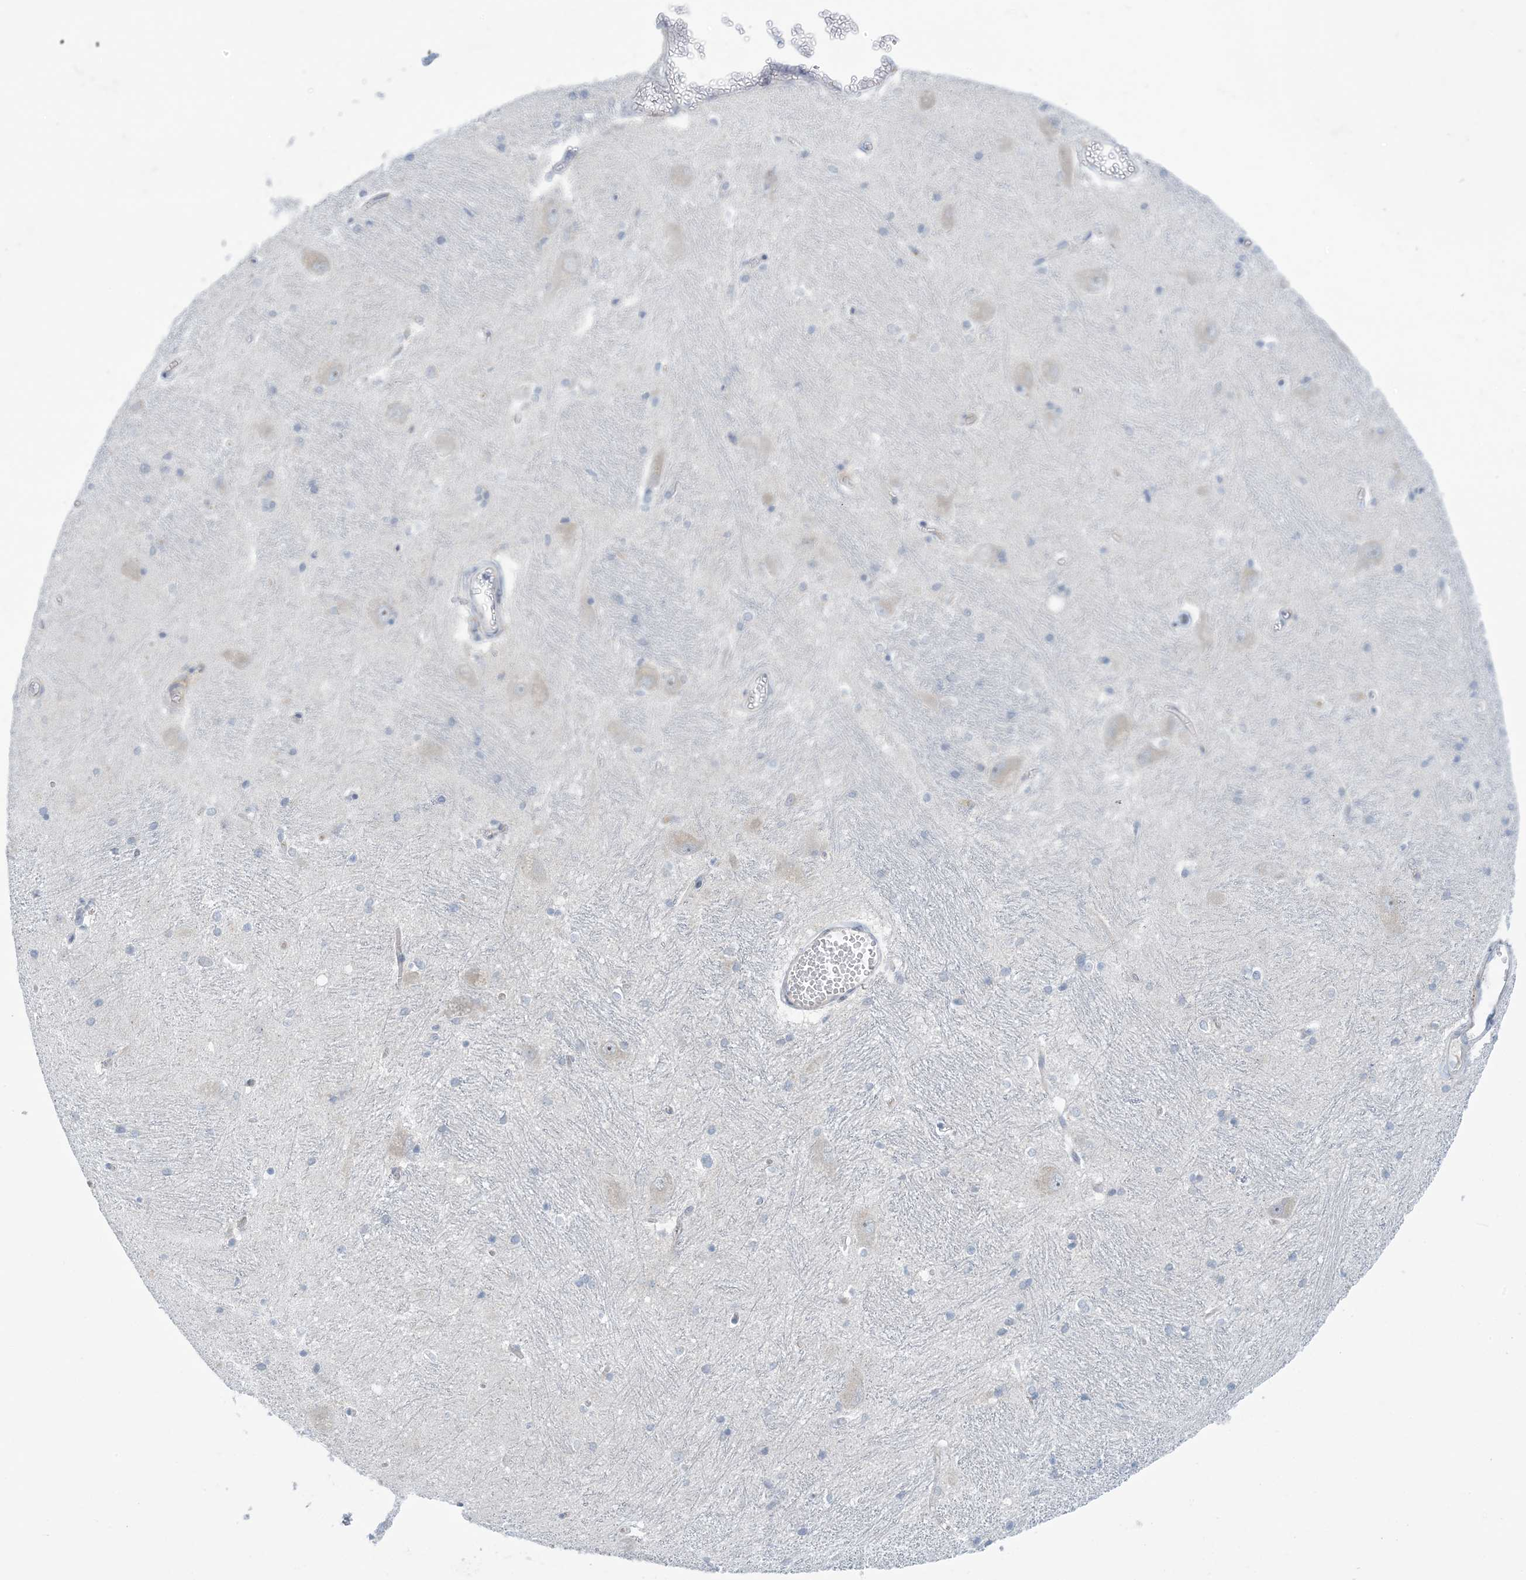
{"staining": {"intensity": "negative", "quantity": "none", "location": "none"}, "tissue": "caudate", "cell_type": "Glial cells", "image_type": "normal", "snomed": [{"axis": "morphology", "description": "Normal tissue, NOS"}, {"axis": "topography", "description": "Lateral ventricle wall"}], "caption": "The image shows no staining of glial cells in unremarkable caudate.", "gene": "MRPS18A", "patient": {"sex": "male", "age": 37}}